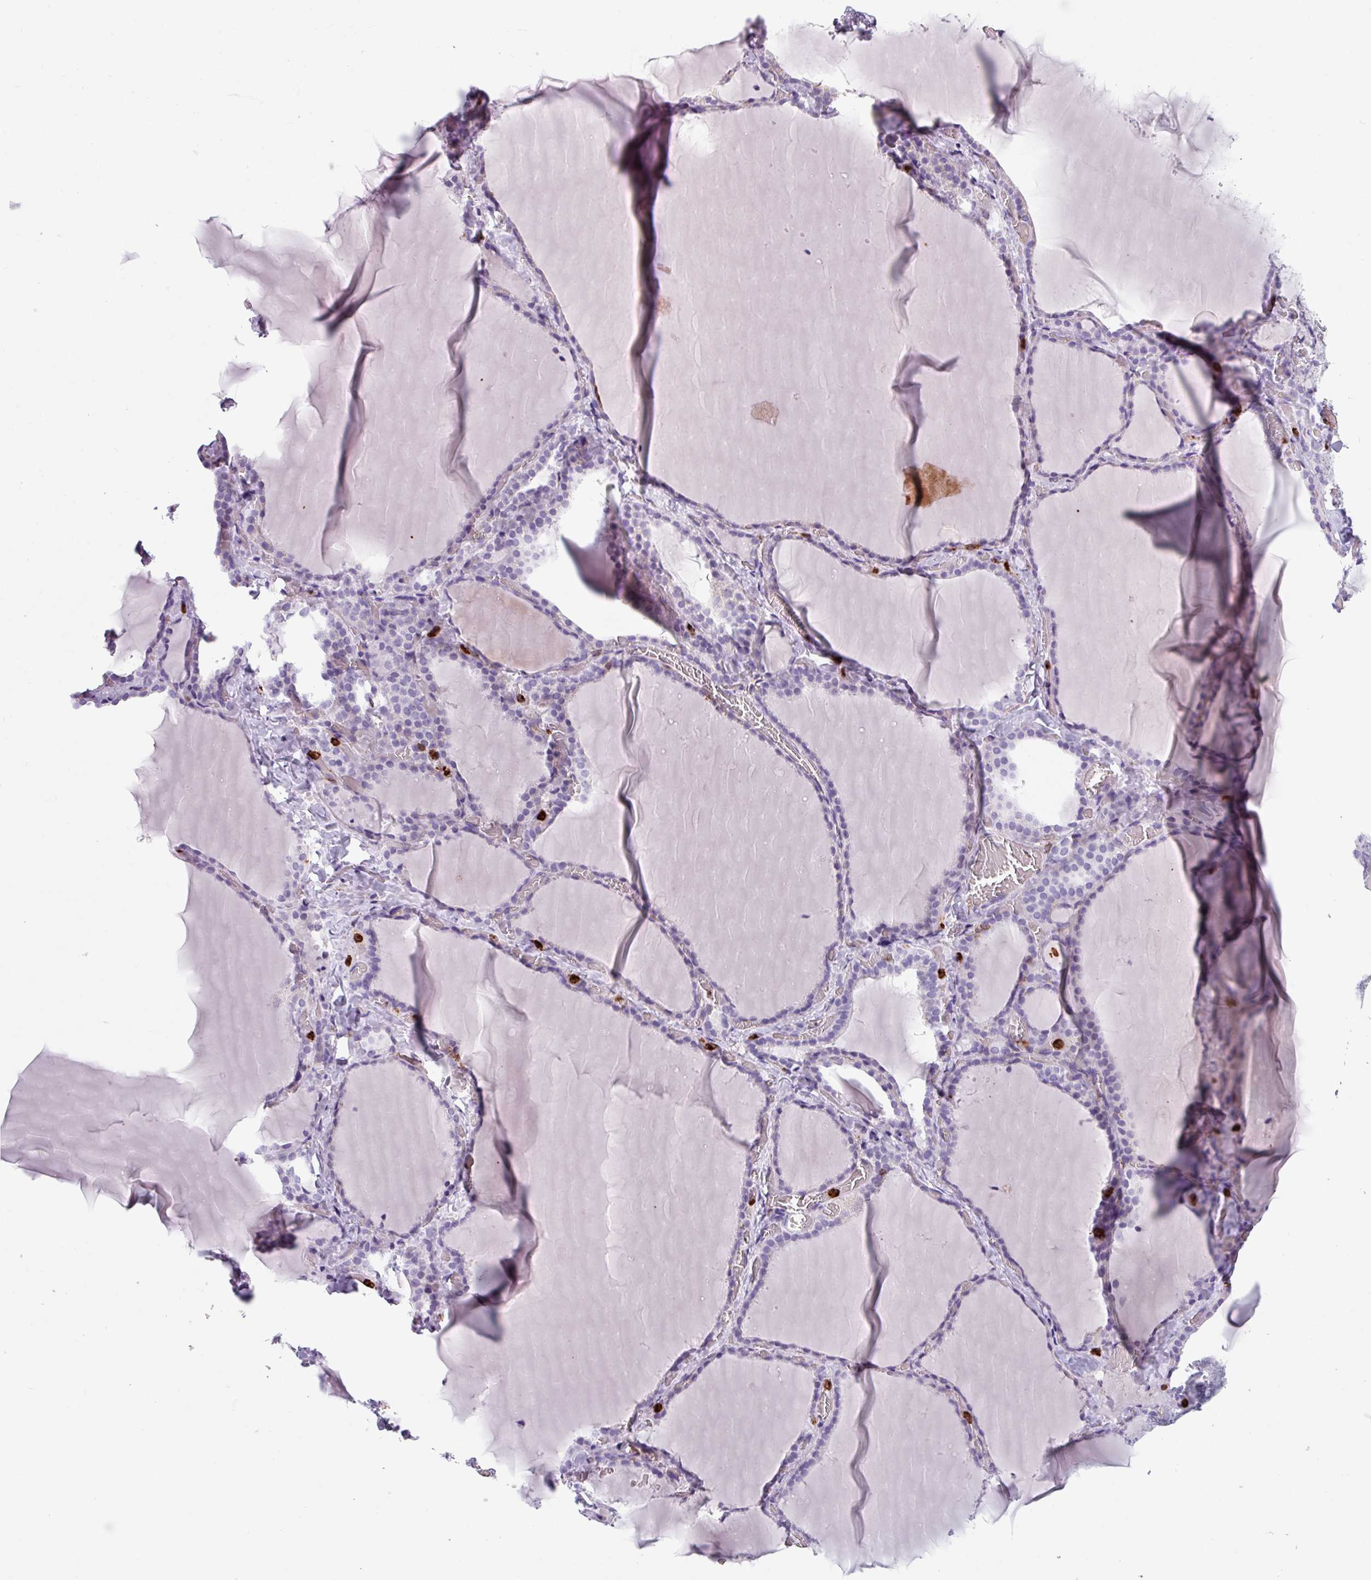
{"staining": {"intensity": "negative", "quantity": "none", "location": "none"}, "tissue": "thyroid gland", "cell_type": "Glandular cells", "image_type": "normal", "snomed": [{"axis": "morphology", "description": "Normal tissue, NOS"}, {"axis": "topography", "description": "Thyroid gland"}], "caption": "This is an IHC image of normal human thyroid gland. There is no positivity in glandular cells.", "gene": "EXOSC5", "patient": {"sex": "female", "age": 22}}